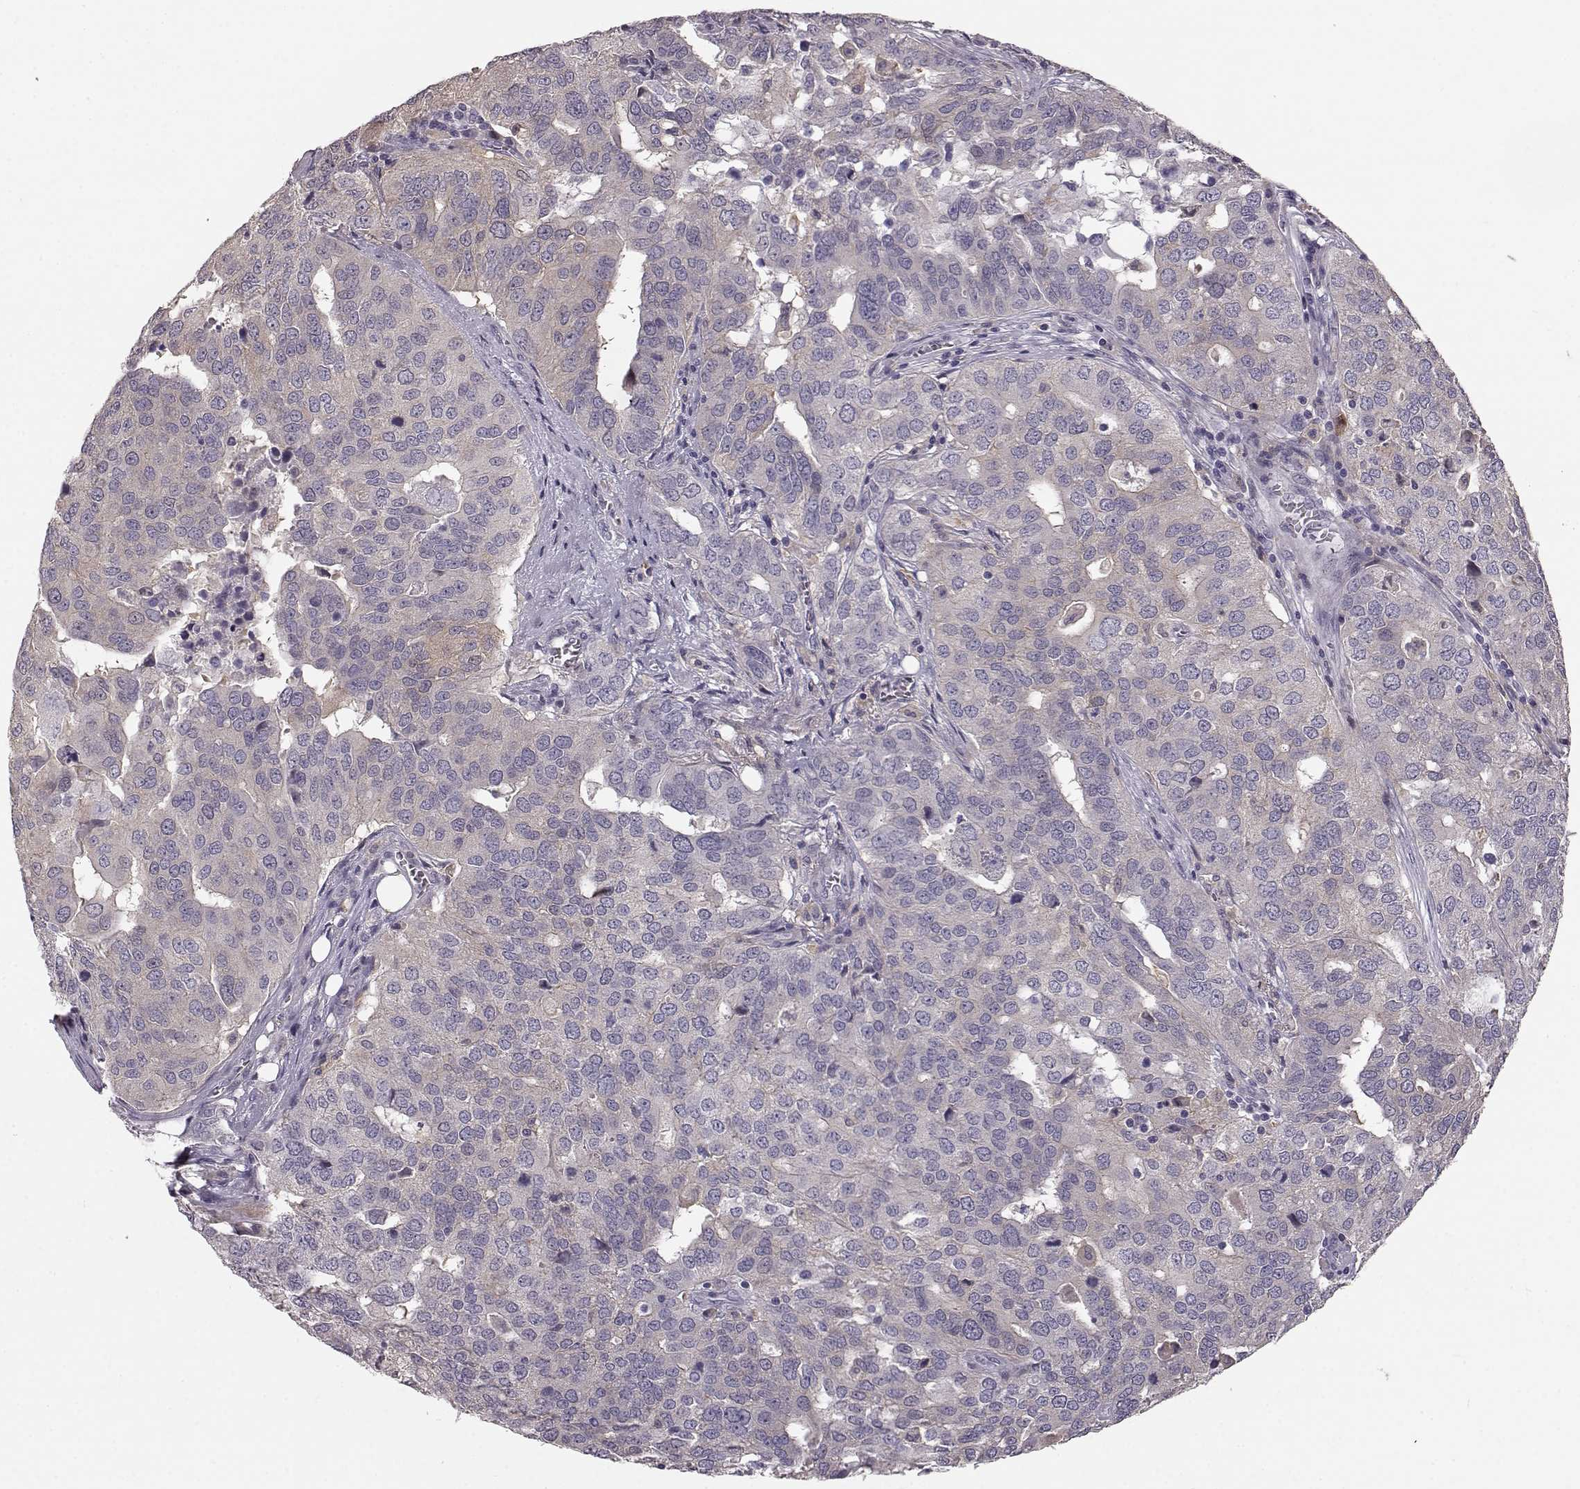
{"staining": {"intensity": "negative", "quantity": "none", "location": "none"}, "tissue": "ovarian cancer", "cell_type": "Tumor cells", "image_type": "cancer", "snomed": [{"axis": "morphology", "description": "Carcinoma, endometroid"}, {"axis": "topography", "description": "Soft tissue"}, {"axis": "topography", "description": "Ovary"}], "caption": "IHC histopathology image of ovarian cancer stained for a protein (brown), which reveals no positivity in tumor cells. The staining is performed using DAB brown chromogen with nuclei counter-stained in using hematoxylin.", "gene": "GPR50", "patient": {"sex": "female", "age": 52}}